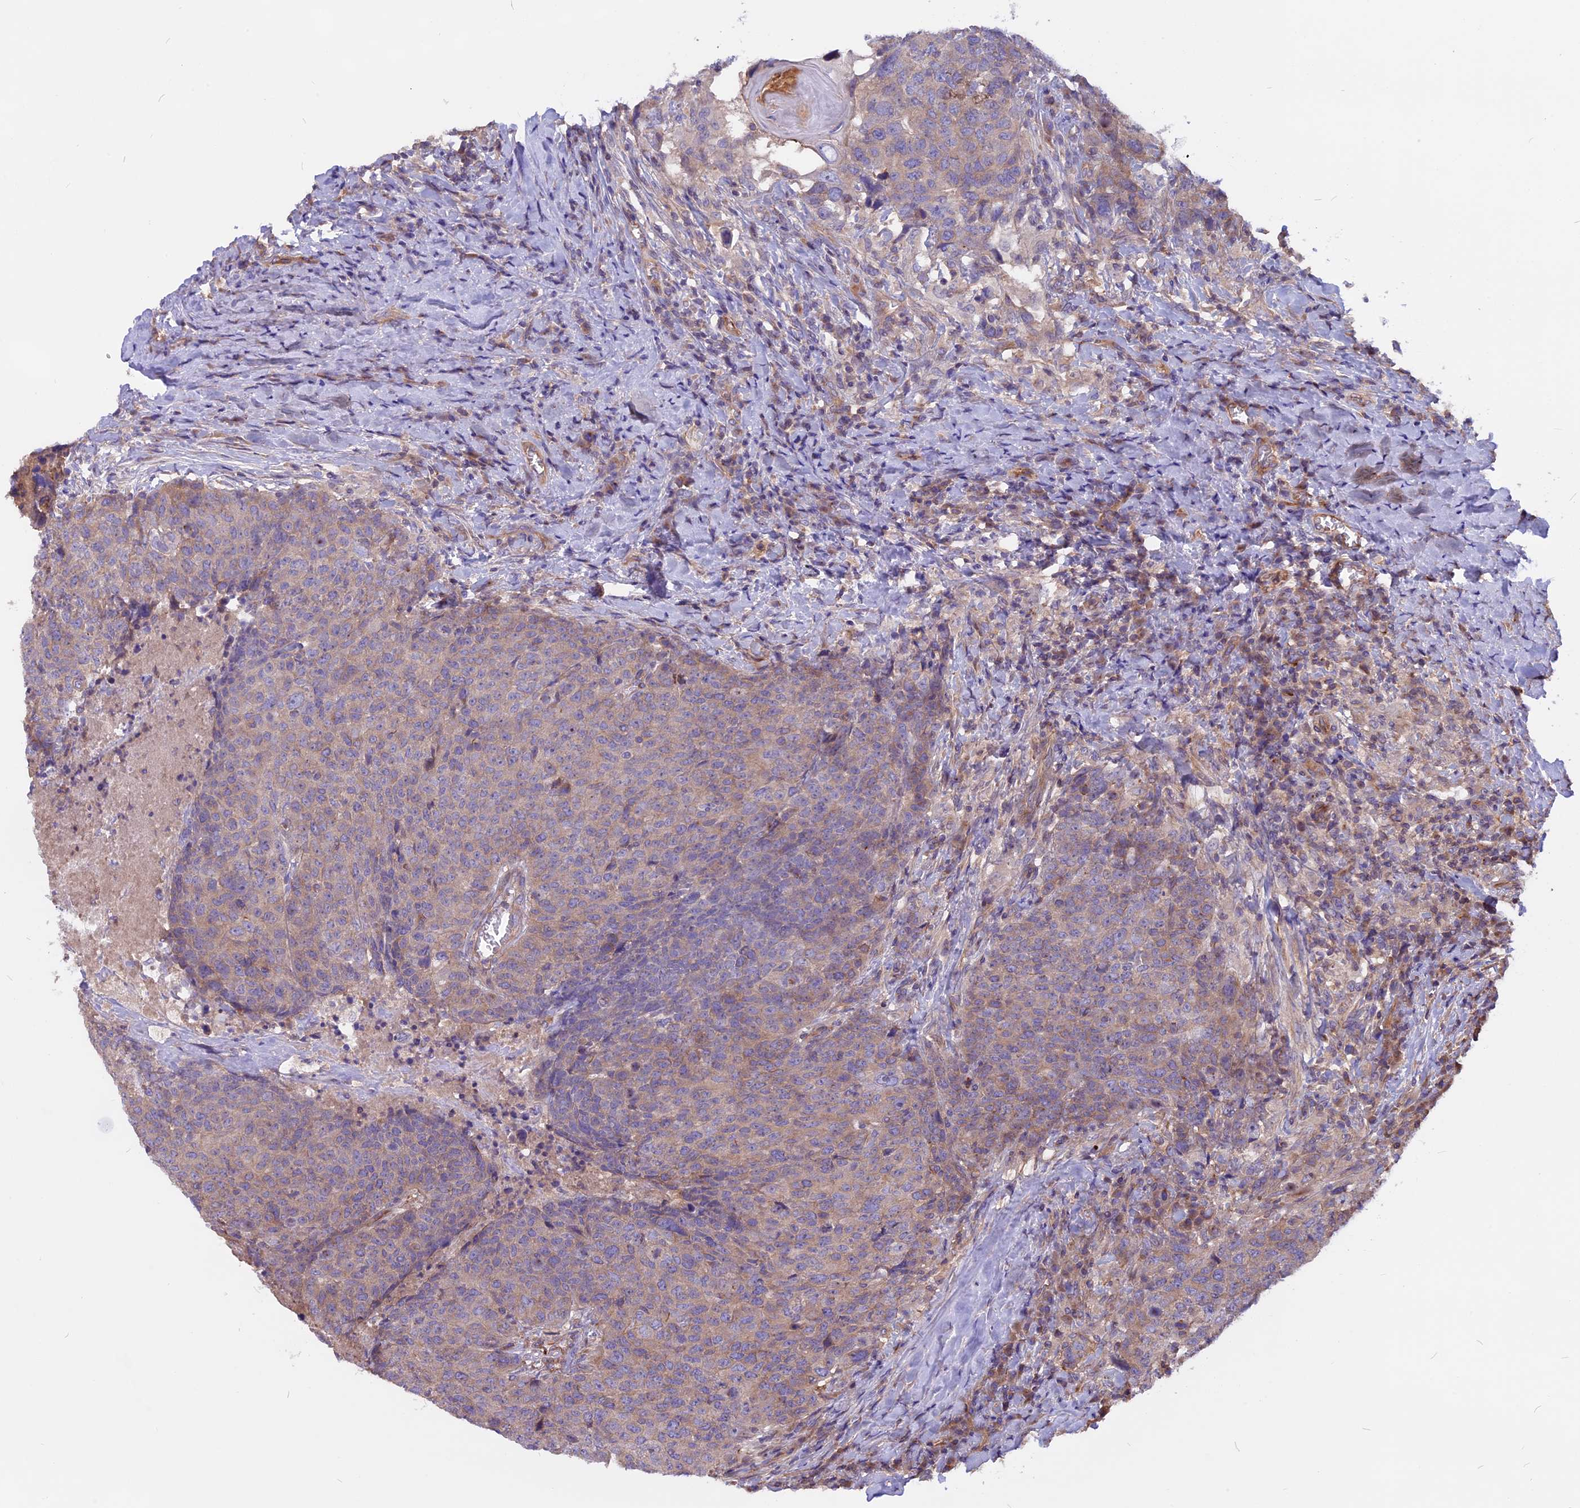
{"staining": {"intensity": "weak", "quantity": ">75%", "location": "cytoplasmic/membranous"}, "tissue": "head and neck cancer", "cell_type": "Tumor cells", "image_type": "cancer", "snomed": [{"axis": "morphology", "description": "Squamous cell carcinoma, NOS"}, {"axis": "topography", "description": "Head-Neck"}], "caption": "Head and neck squamous cell carcinoma was stained to show a protein in brown. There is low levels of weak cytoplasmic/membranous staining in approximately >75% of tumor cells. (brown staining indicates protein expression, while blue staining denotes nuclei).", "gene": "ANO3", "patient": {"sex": "male", "age": 66}}